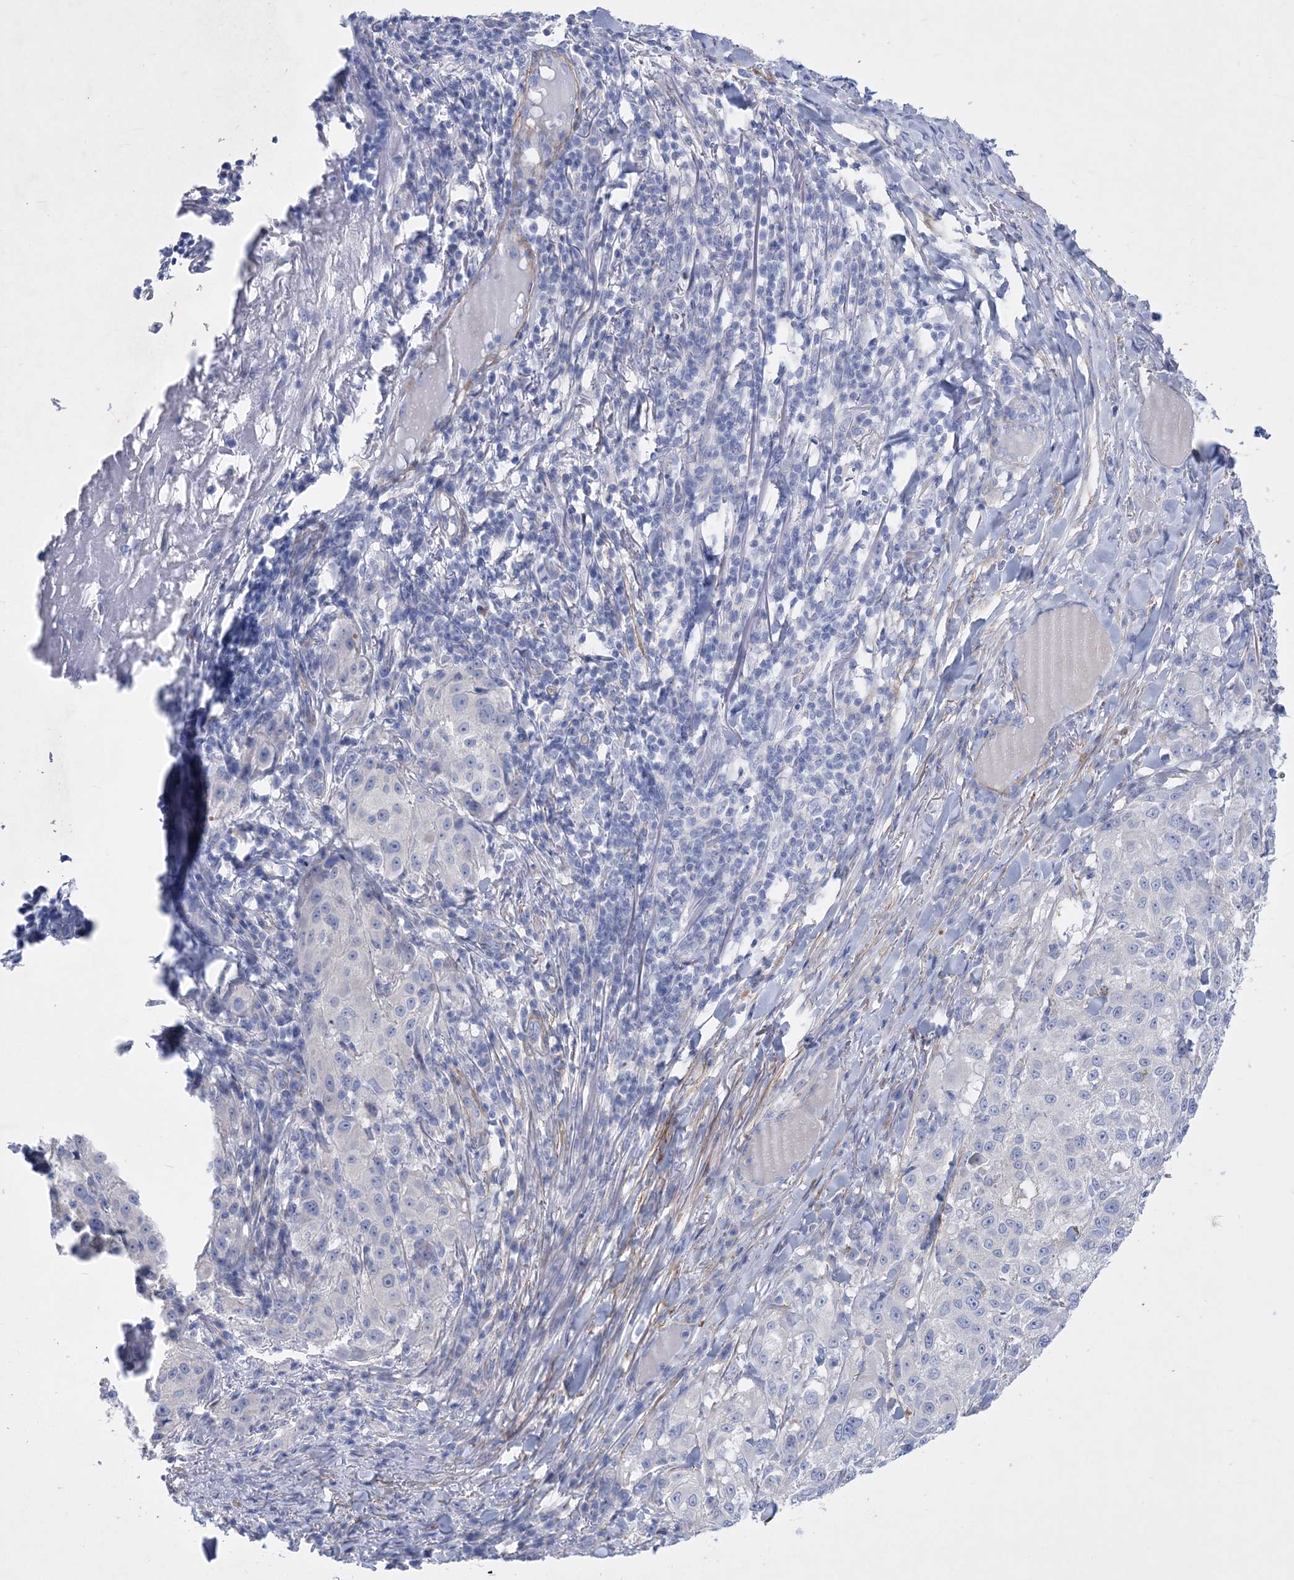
{"staining": {"intensity": "negative", "quantity": "none", "location": "none"}, "tissue": "melanoma", "cell_type": "Tumor cells", "image_type": "cancer", "snomed": [{"axis": "morphology", "description": "Necrosis, NOS"}, {"axis": "morphology", "description": "Malignant melanoma, NOS"}, {"axis": "topography", "description": "Skin"}], "caption": "Melanoma was stained to show a protein in brown. There is no significant staining in tumor cells.", "gene": "WDR74", "patient": {"sex": "female", "age": 87}}